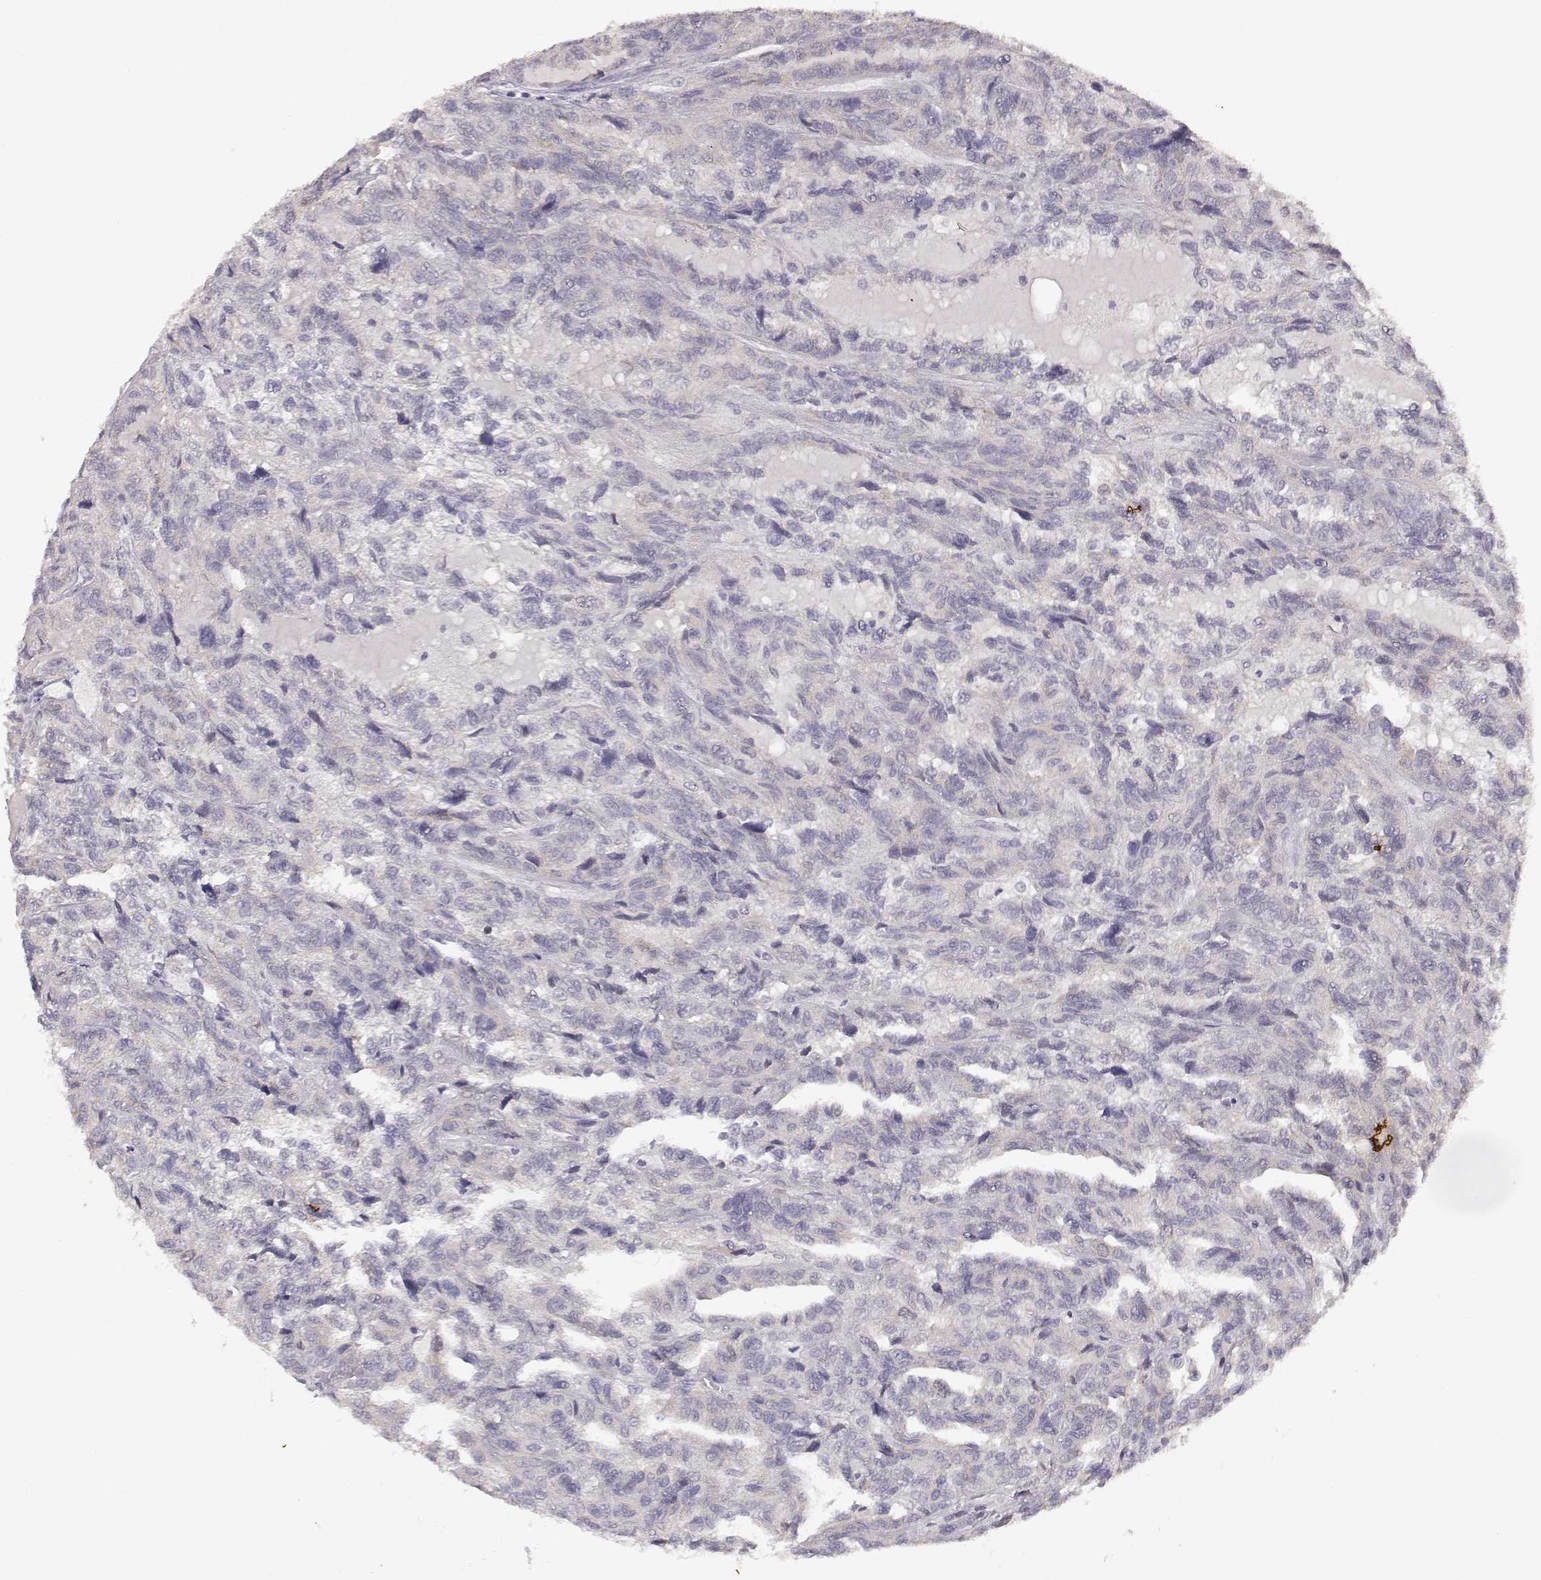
{"staining": {"intensity": "negative", "quantity": "none", "location": "none"}, "tissue": "renal cancer", "cell_type": "Tumor cells", "image_type": "cancer", "snomed": [{"axis": "morphology", "description": "Adenocarcinoma, NOS"}, {"axis": "topography", "description": "Kidney"}], "caption": "The micrograph demonstrates no staining of tumor cells in renal adenocarcinoma. The staining was performed using DAB (3,3'-diaminobenzidine) to visualize the protein expression in brown, while the nuclei were stained in blue with hematoxylin (Magnification: 20x).", "gene": "RAD51", "patient": {"sex": "male", "age": 79}}